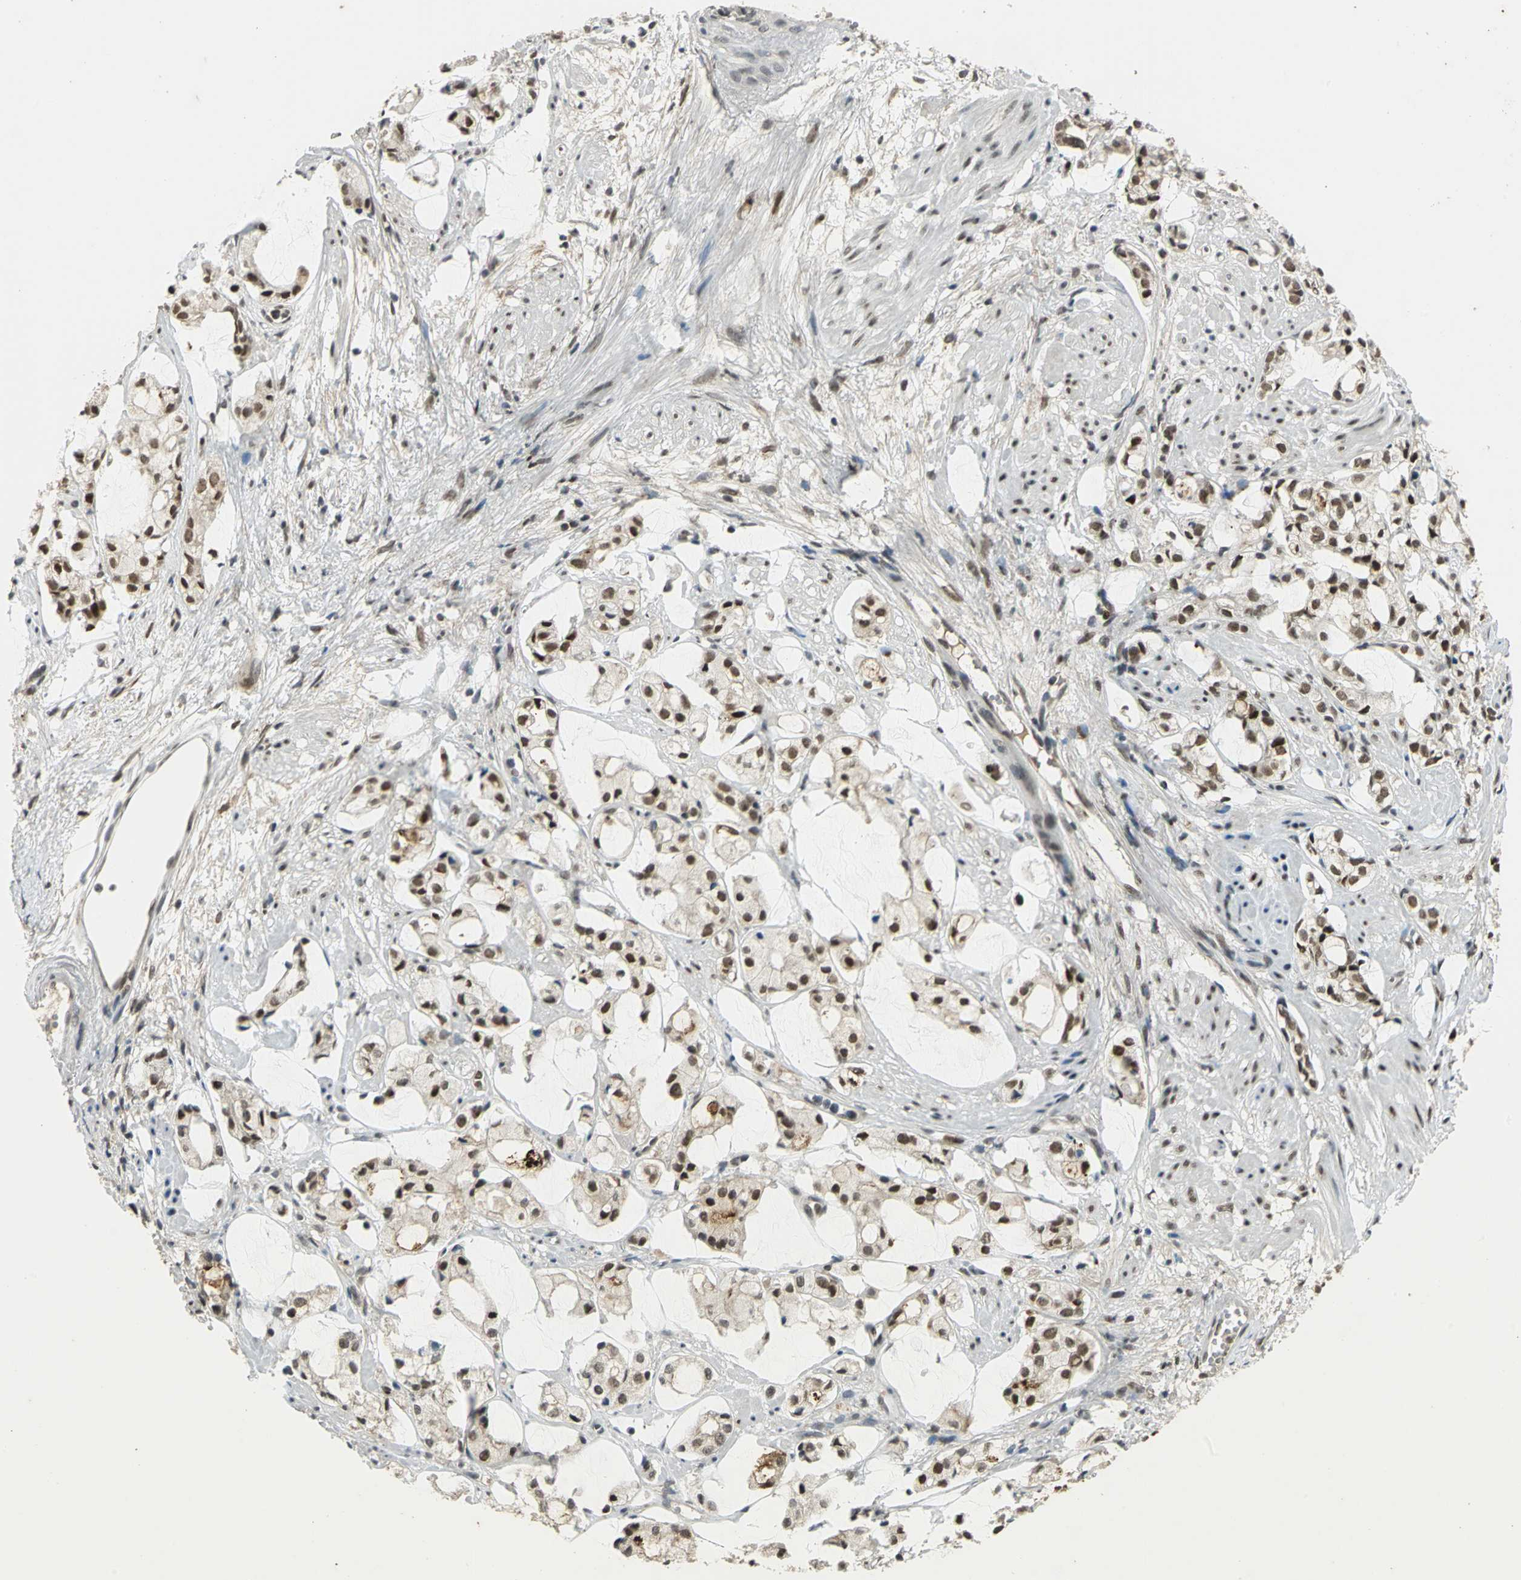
{"staining": {"intensity": "strong", "quantity": "25%-75%", "location": "nuclear"}, "tissue": "prostate cancer", "cell_type": "Tumor cells", "image_type": "cancer", "snomed": [{"axis": "morphology", "description": "Adenocarcinoma, High grade"}, {"axis": "topography", "description": "Prostate"}], "caption": "Strong nuclear staining for a protein is appreciated in about 25%-75% of tumor cells of prostate cancer (high-grade adenocarcinoma) using immunohistochemistry.", "gene": "RAD17", "patient": {"sex": "male", "age": 85}}